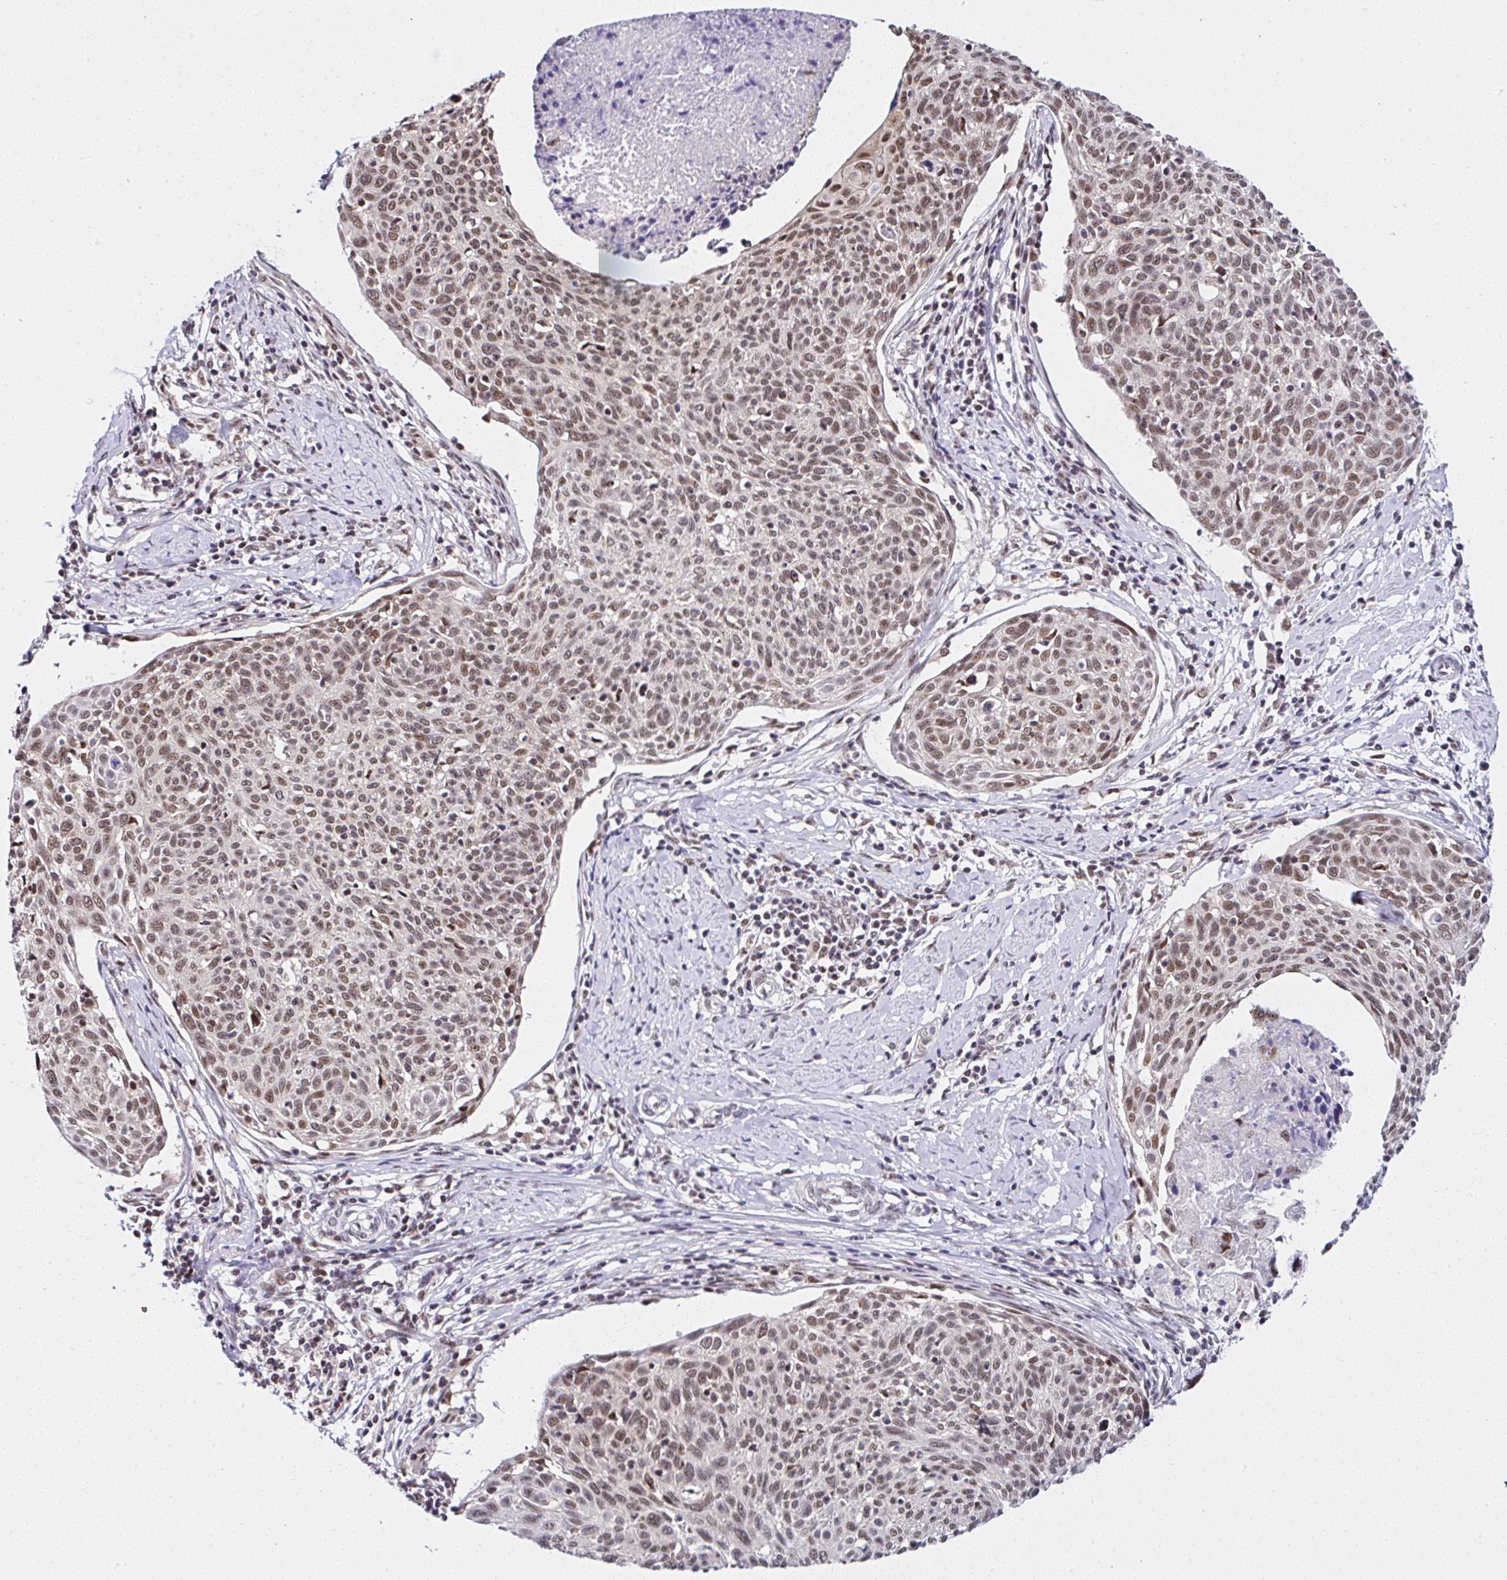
{"staining": {"intensity": "moderate", "quantity": ">75%", "location": "nuclear"}, "tissue": "cervical cancer", "cell_type": "Tumor cells", "image_type": "cancer", "snomed": [{"axis": "morphology", "description": "Squamous cell carcinoma, NOS"}, {"axis": "topography", "description": "Cervix"}], "caption": "Cervical cancer stained for a protein (brown) exhibits moderate nuclear positive positivity in approximately >75% of tumor cells.", "gene": "PTPN2", "patient": {"sex": "female", "age": 49}}